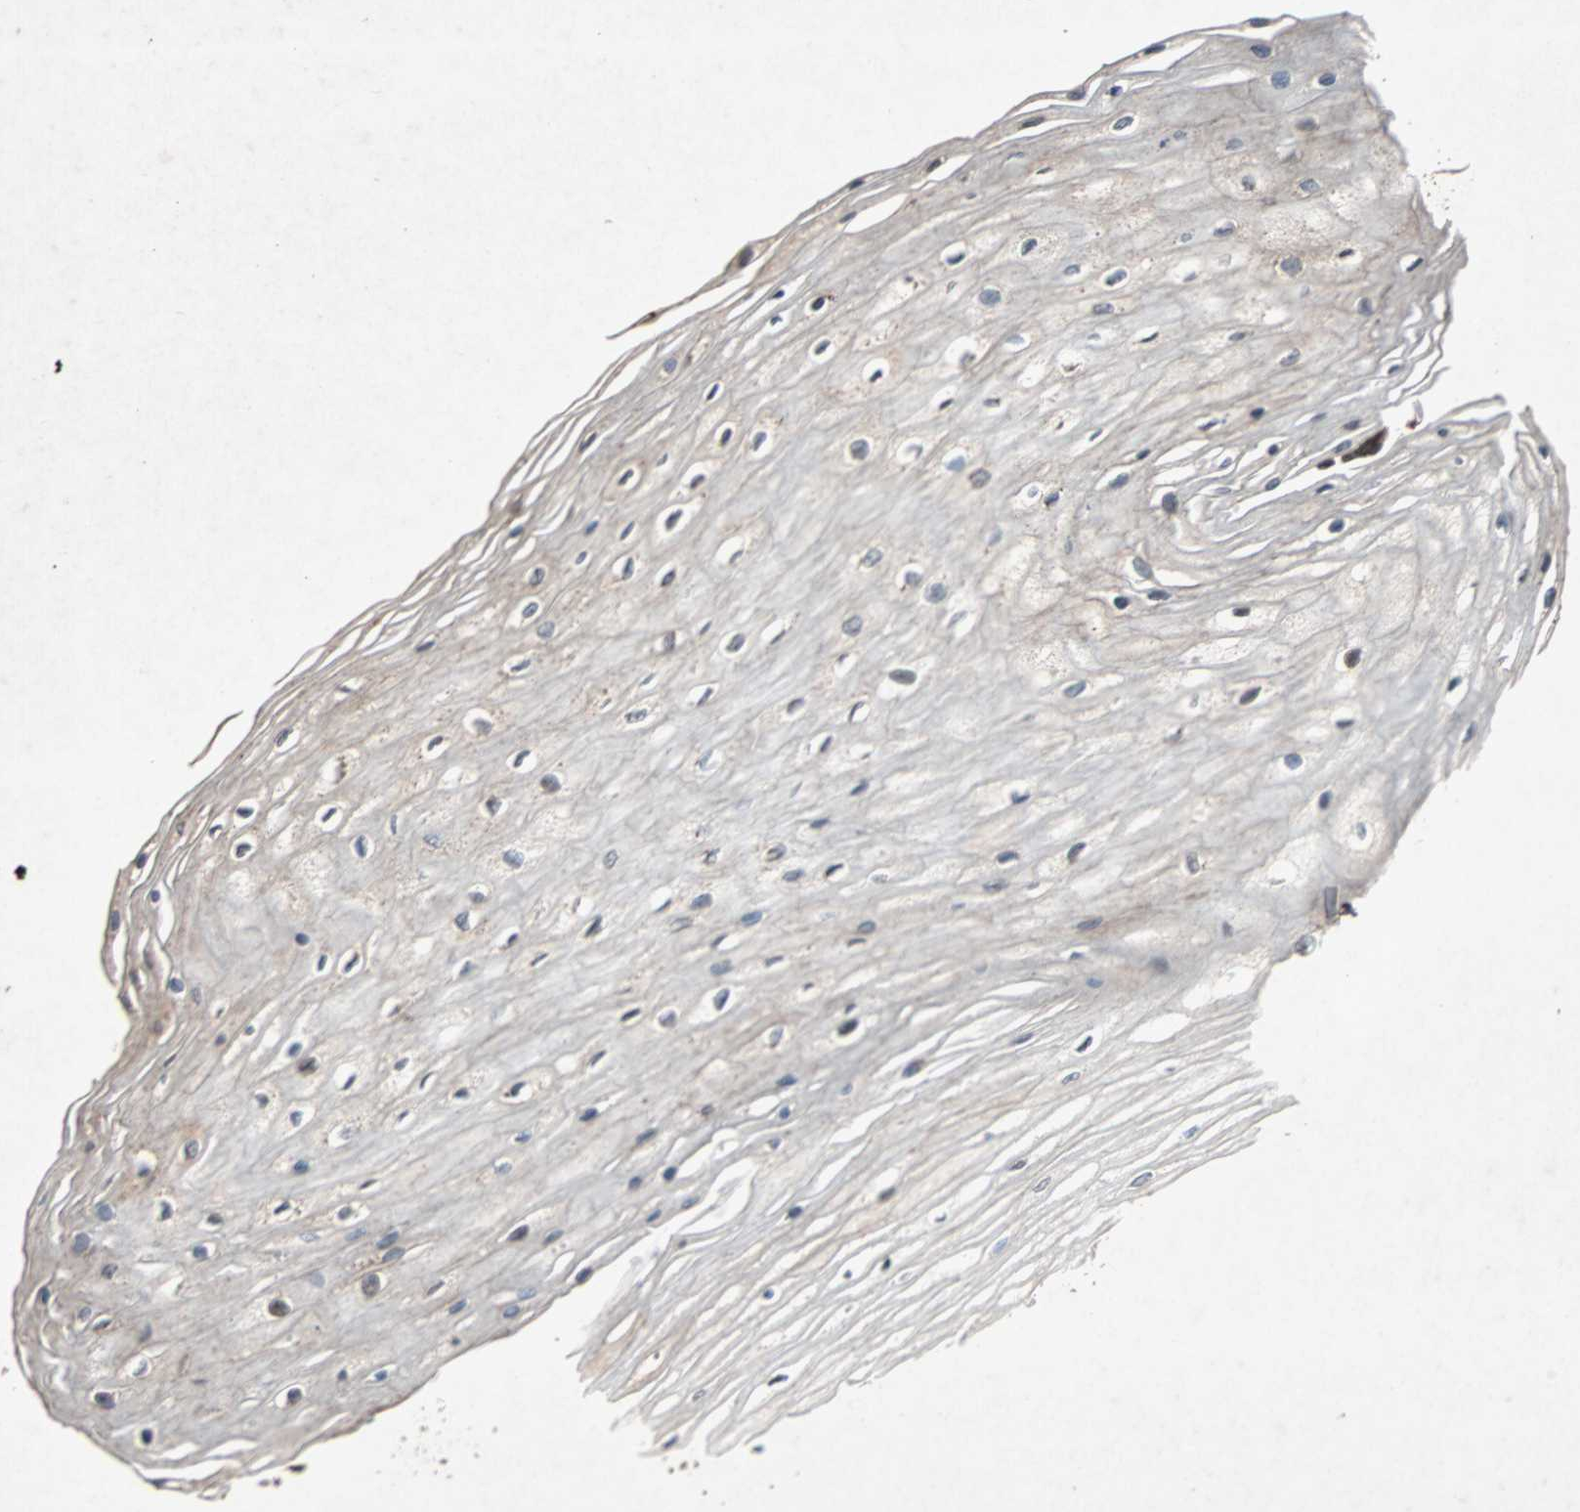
{"staining": {"intensity": "strong", "quantity": "<25%", "location": "cytoplasmic/membranous,nuclear"}, "tissue": "esophagus", "cell_type": "Squamous epithelial cells", "image_type": "normal", "snomed": [{"axis": "morphology", "description": "Normal tissue, NOS"}, {"axis": "morphology", "description": "Squamous cell carcinoma, NOS"}, {"axis": "topography", "description": "Esophagus"}], "caption": "This histopathology image shows immunohistochemistry (IHC) staining of benign human esophagus, with medium strong cytoplasmic/membranous,nuclear staining in about <25% of squamous epithelial cells.", "gene": "USP31", "patient": {"sex": "male", "age": 65}}